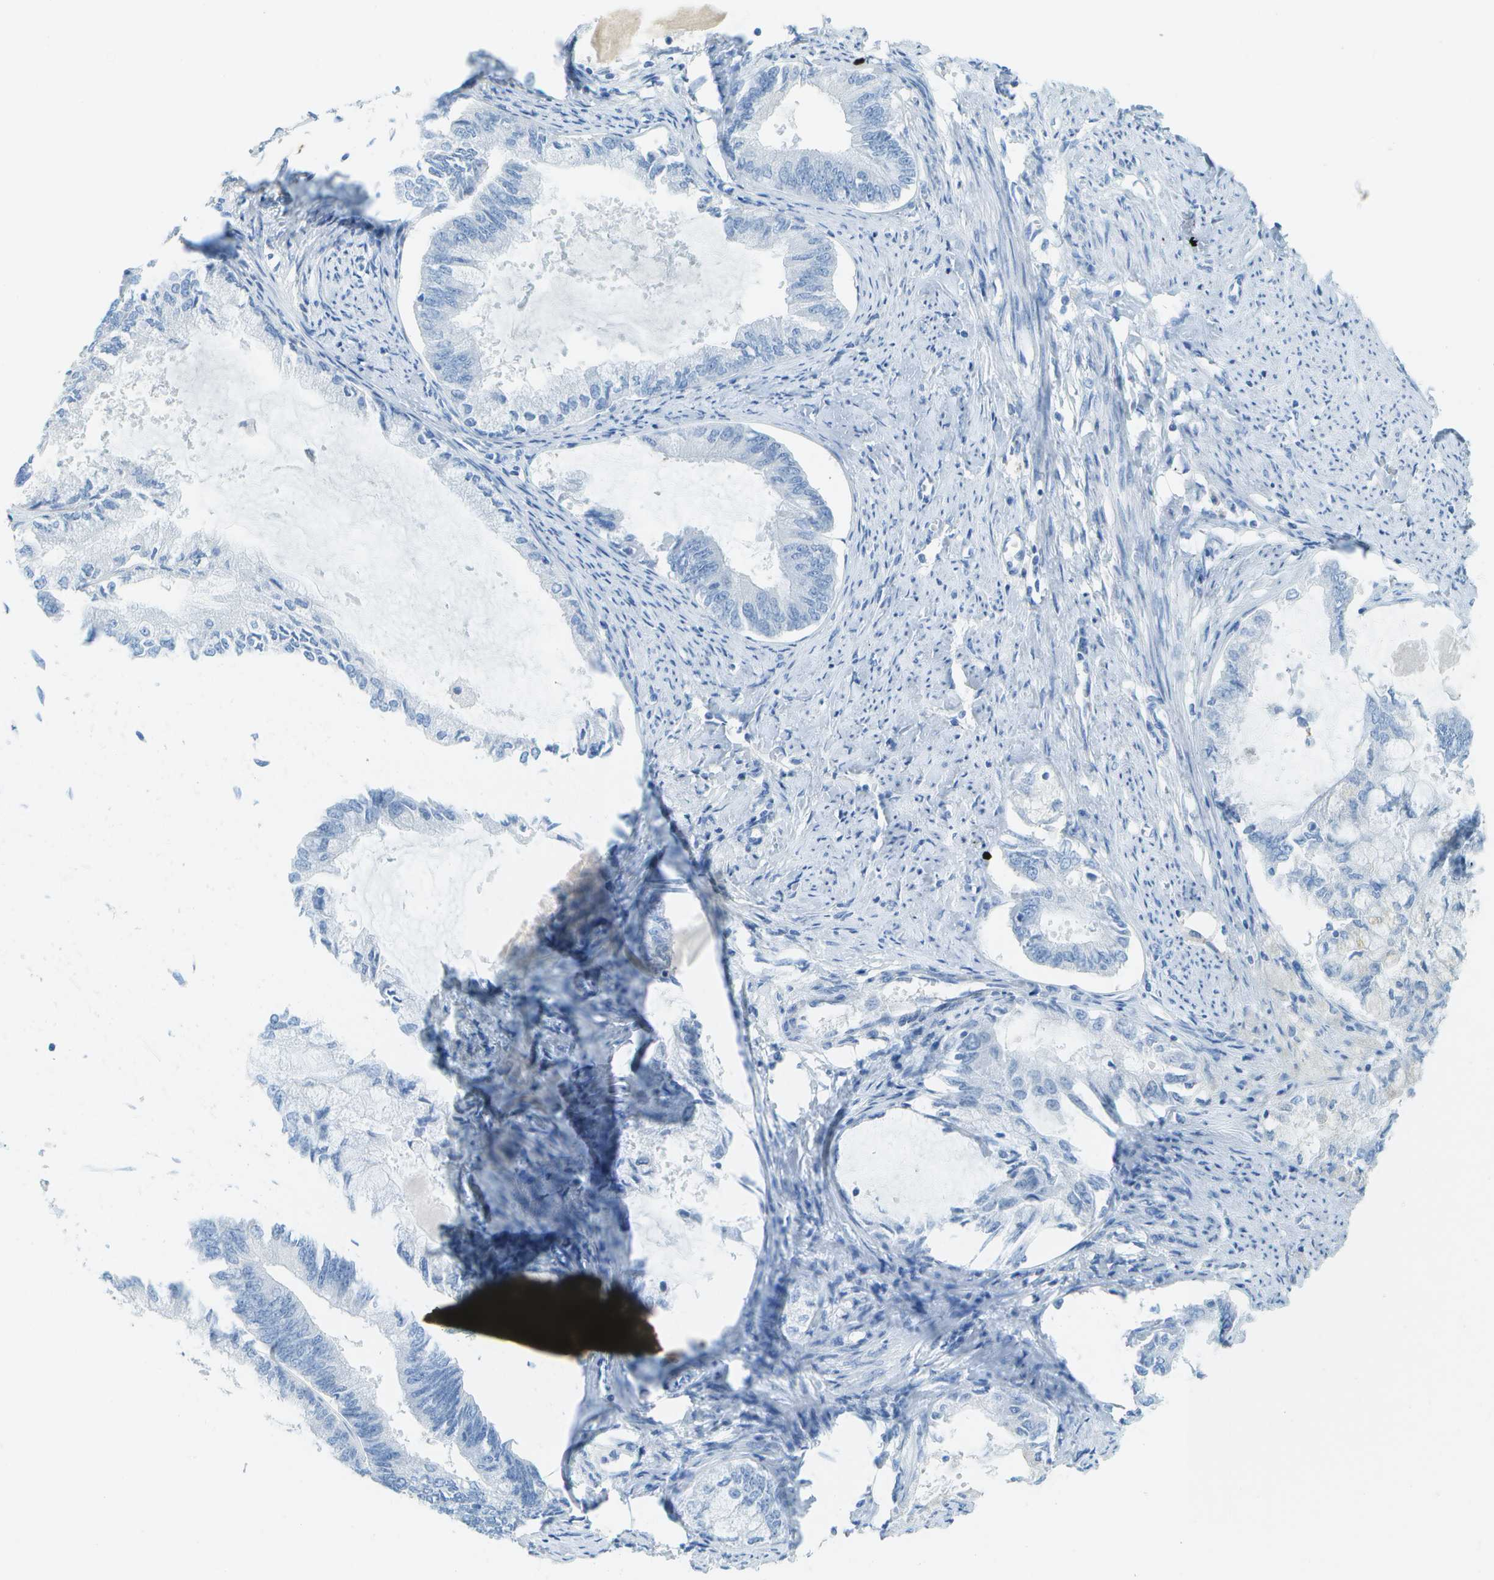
{"staining": {"intensity": "negative", "quantity": "none", "location": "none"}, "tissue": "endometrial cancer", "cell_type": "Tumor cells", "image_type": "cancer", "snomed": [{"axis": "morphology", "description": "Adenocarcinoma, NOS"}, {"axis": "topography", "description": "Endometrium"}], "caption": "A histopathology image of human adenocarcinoma (endometrial) is negative for staining in tumor cells.", "gene": "C1S", "patient": {"sex": "female", "age": 86}}